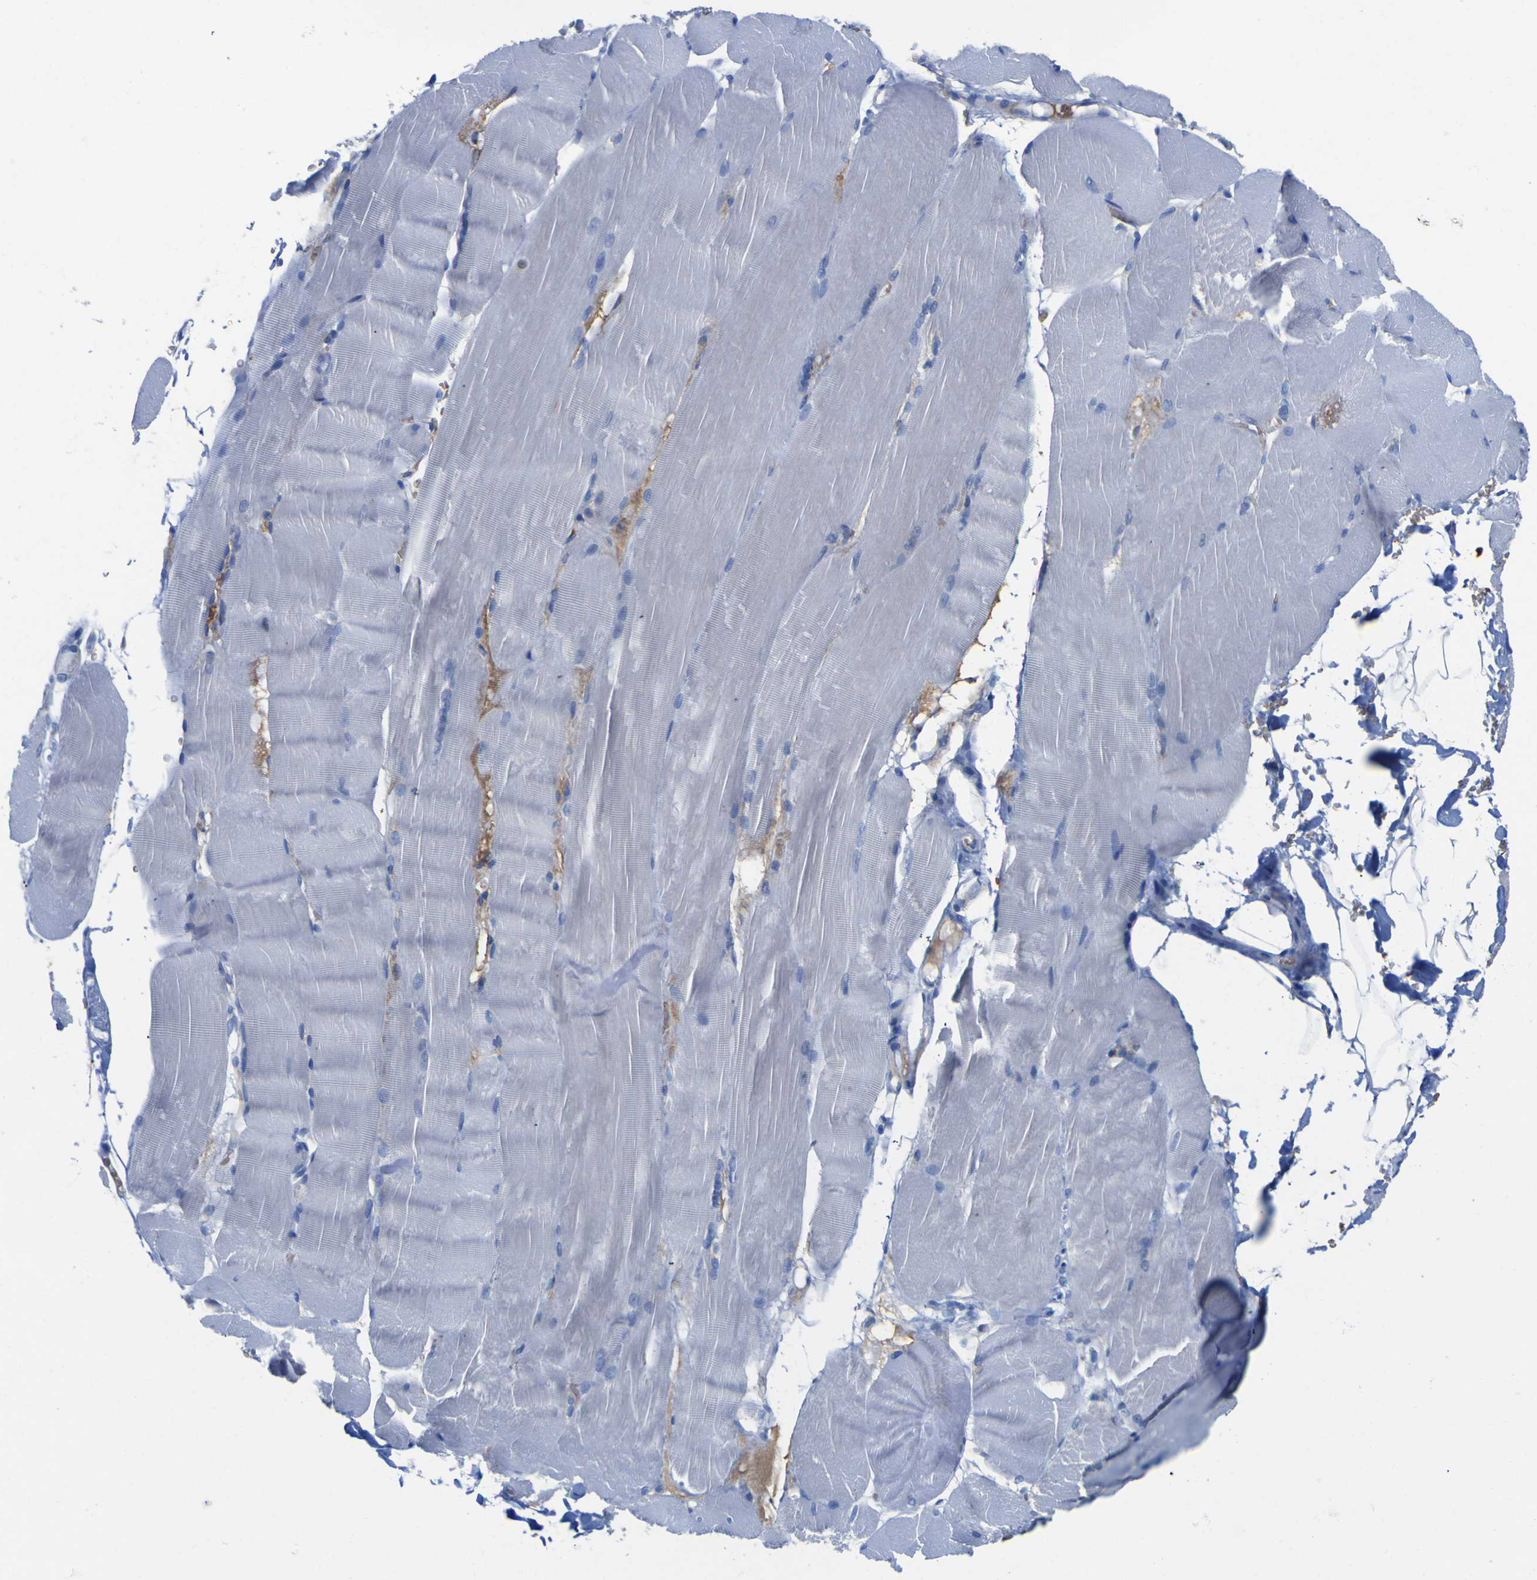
{"staining": {"intensity": "negative", "quantity": "none", "location": "none"}, "tissue": "skeletal muscle", "cell_type": "Myocytes", "image_type": "normal", "snomed": [{"axis": "morphology", "description": "Normal tissue, NOS"}, {"axis": "topography", "description": "Skin"}, {"axis": "topography", "description": "Skeletal muscle"}], "caption": "An immunohistochemistry image of benign skeletal muscle is shown. There is no staining in myocytes of skeletal muscle.", "gene": "GCM1", "patient": {"sex": "male", "age": 83}}